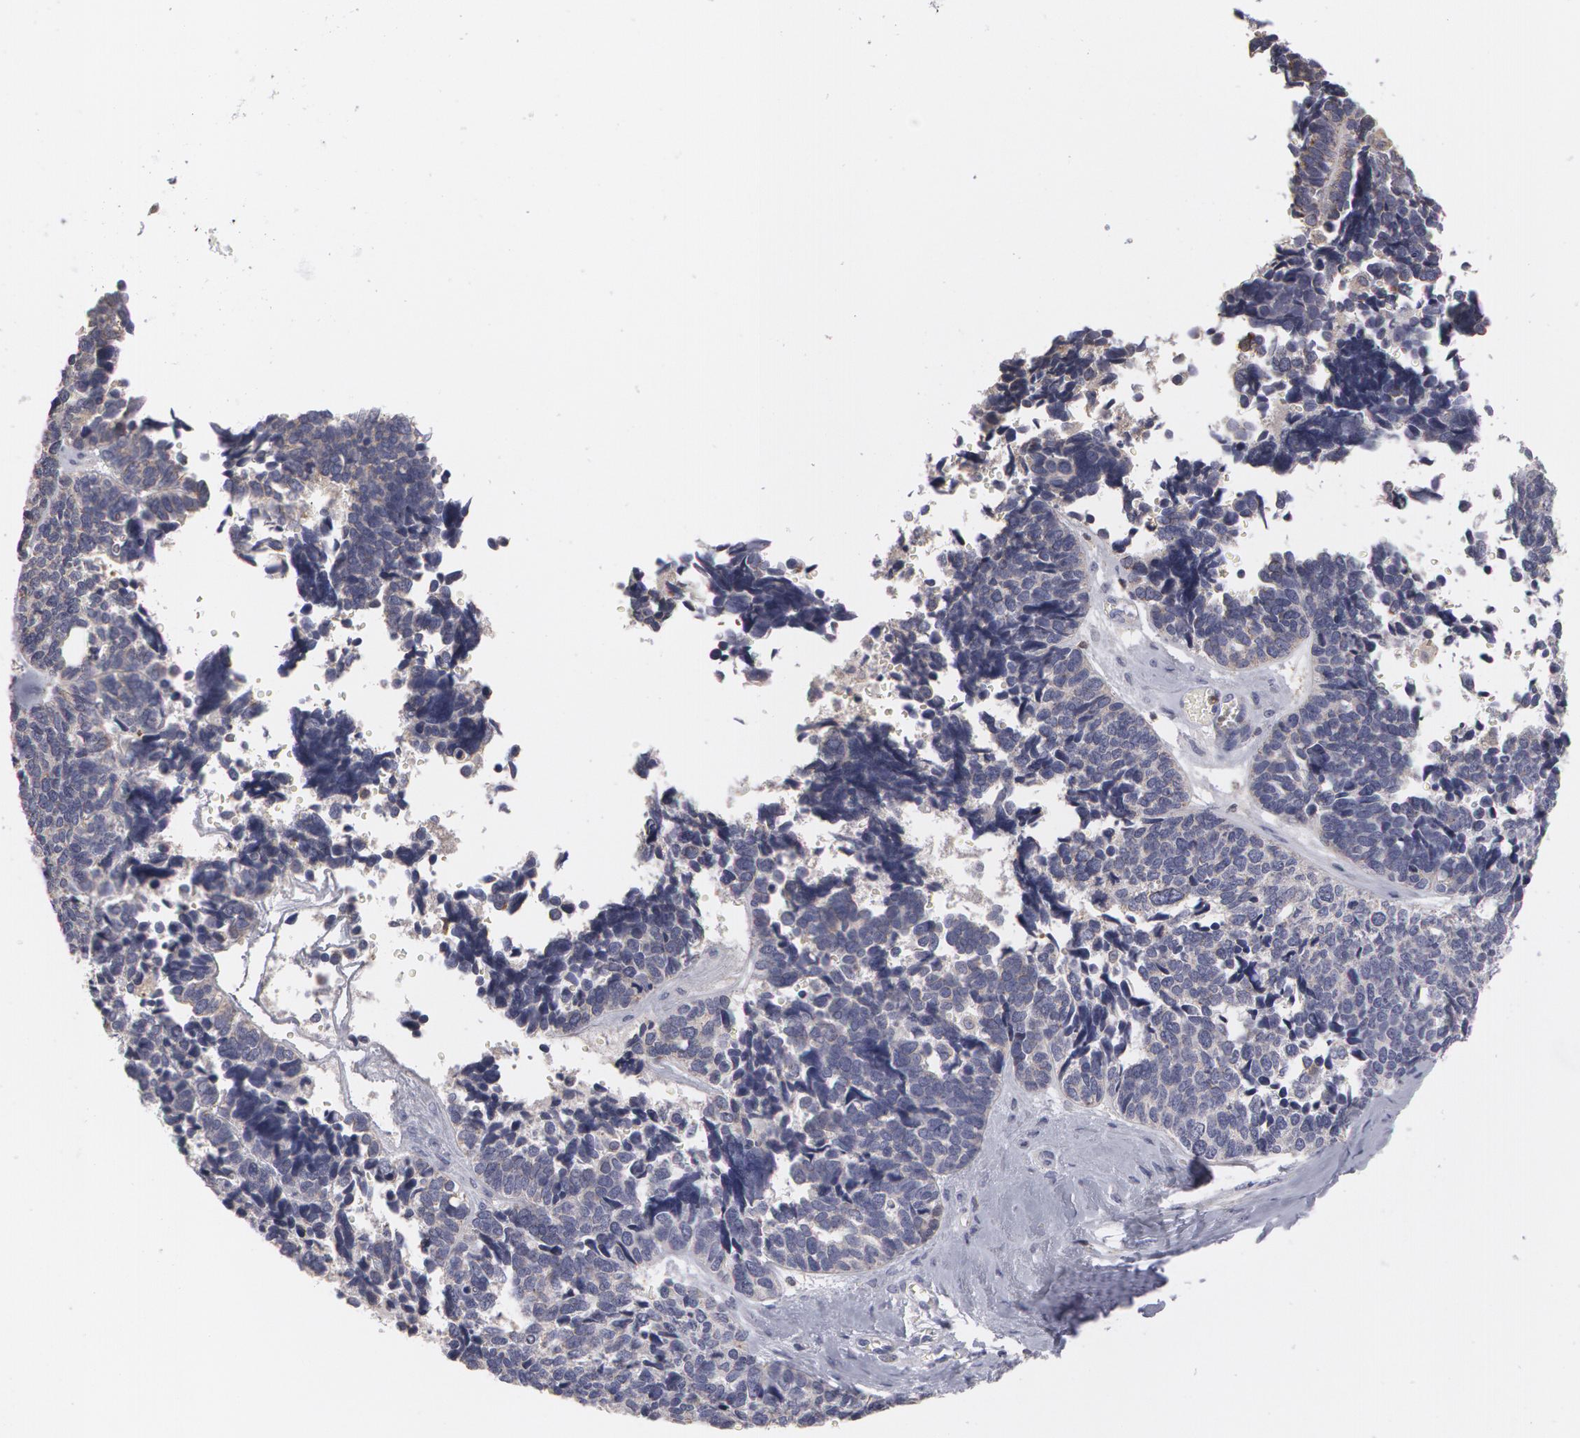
{"staining": {"intensity": "weak", "quantity": "25%-75%", "location": "cytoplasmic/membranous"}, "tissue": "ovarian cancer", "cell_type": "Tumor cells", "image_type": "cancer", "snomed": [{"axis": "morphology", "description": "Cystadenocarcinoma, serous, NOS"}, {"axis": "topography", "description": "Ovary"}], "caption": "The immunohistochemical stain highlights weak cytoplasmic/membranous staining in tumor cells of ovarian cancer tissue.", "gene": "CAT", "patient": {"sex": "female", "age": 77}}